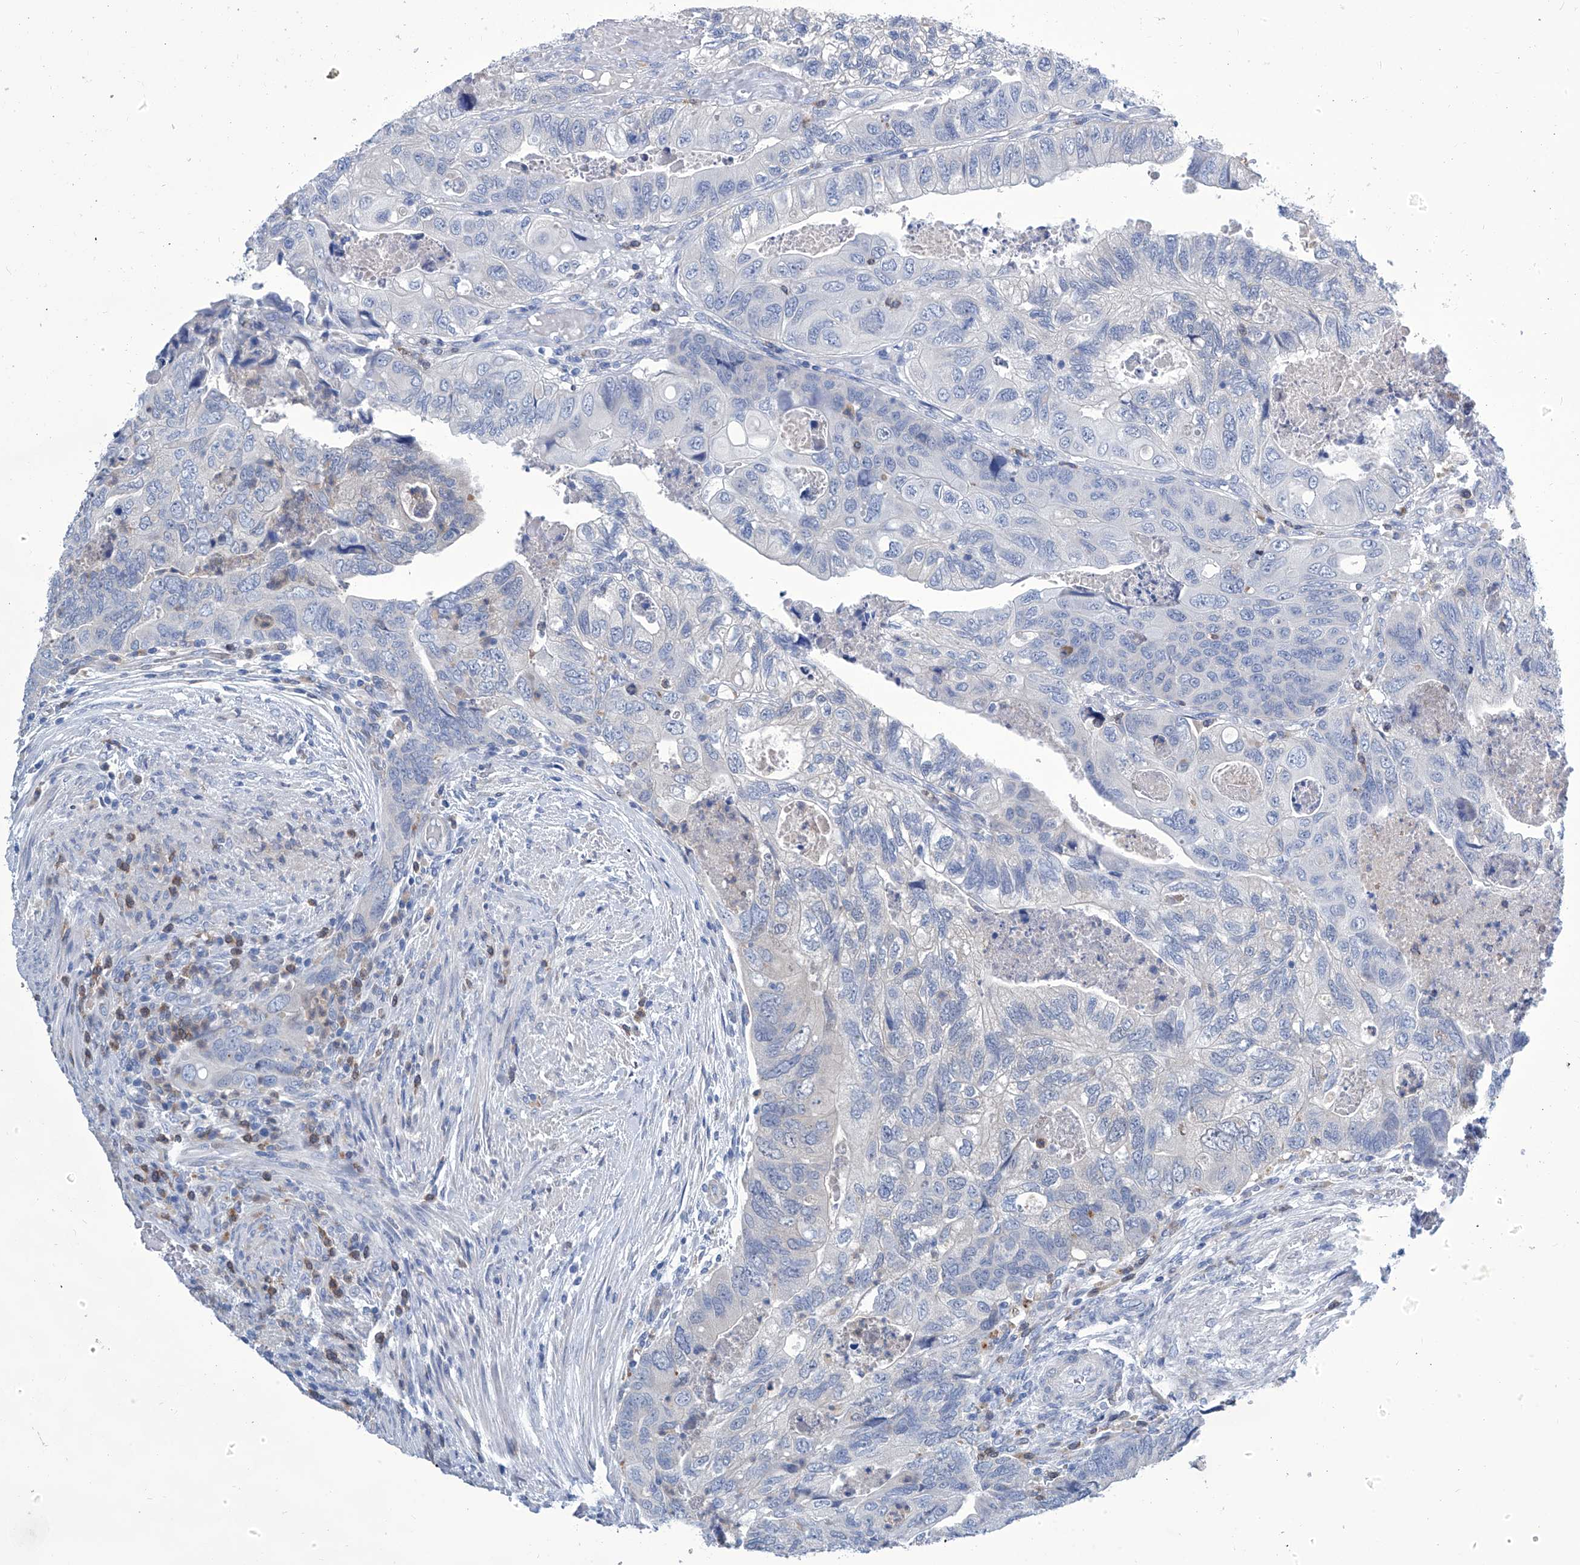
{"staining": {"intensity": "negative", "quantity": "none", "location": "none"}, "tissue": "colorectal cancer", "cell_type": "Tumor cells", "image_type": "cancer", "snomed": [{"axis": "morphology", "description": "Adenocarcinoma, NOS"}, {"axis": "topography", "description": "Rectum"}], "caption": "DAB (3,3'-diaminobenzidine) immunohistochemical staining of human colorectal cancer (adenocarcinoma) exhibits no significant positivity in tumor cells.", "gene": "IMPA2", "patient": {"sex": "male", "age": 63}}